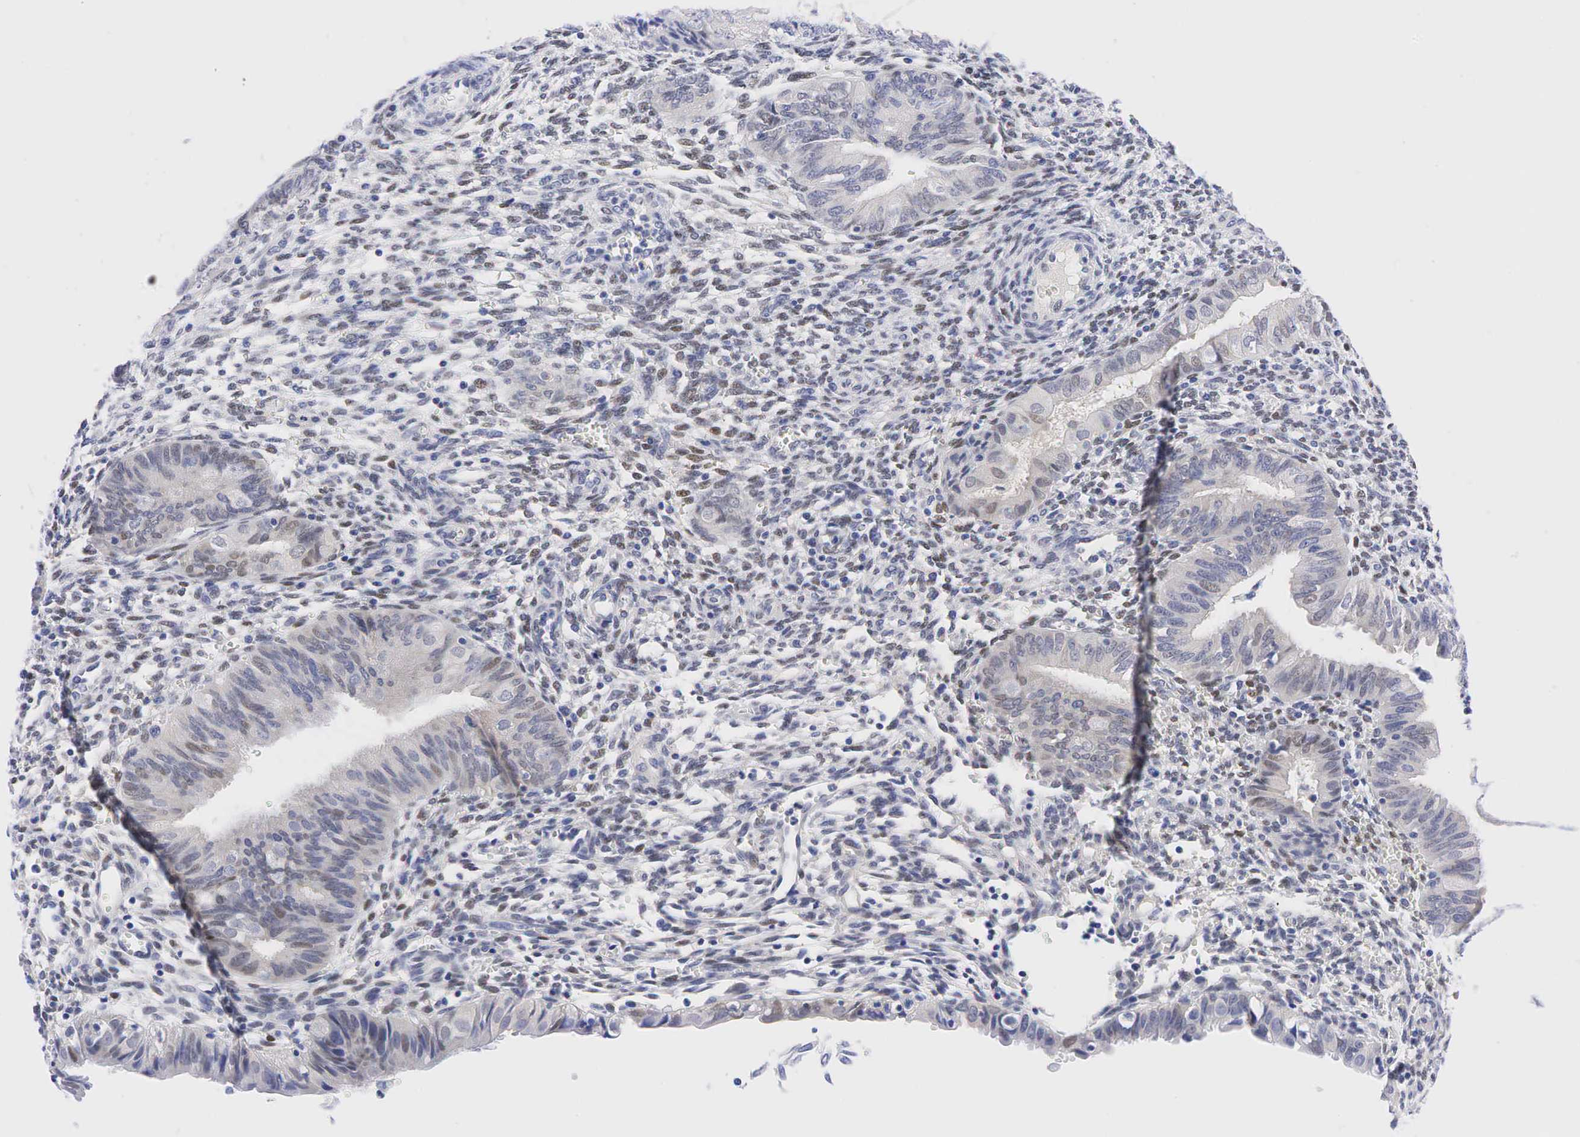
{"staining": {"intensity": "weak", "quantity": "<25%", "location": "nuclear"}, "tissue": "endometrial cancer", "cell_type": "Tumor cells", "image_type": "cancer", "snomed": [{"axis": "morphology", "description": "Adenocarcinoma, NOS"}, {"axis": "topography", "description": "Endometrium"}], "caption": "Adenocarcinoma (endometrial) stained for a protein using immunohistochemistry (IHC) reveals no staining tumor cells.", "gene": "AR", "patient": {"sex": "female", "age": 51}}